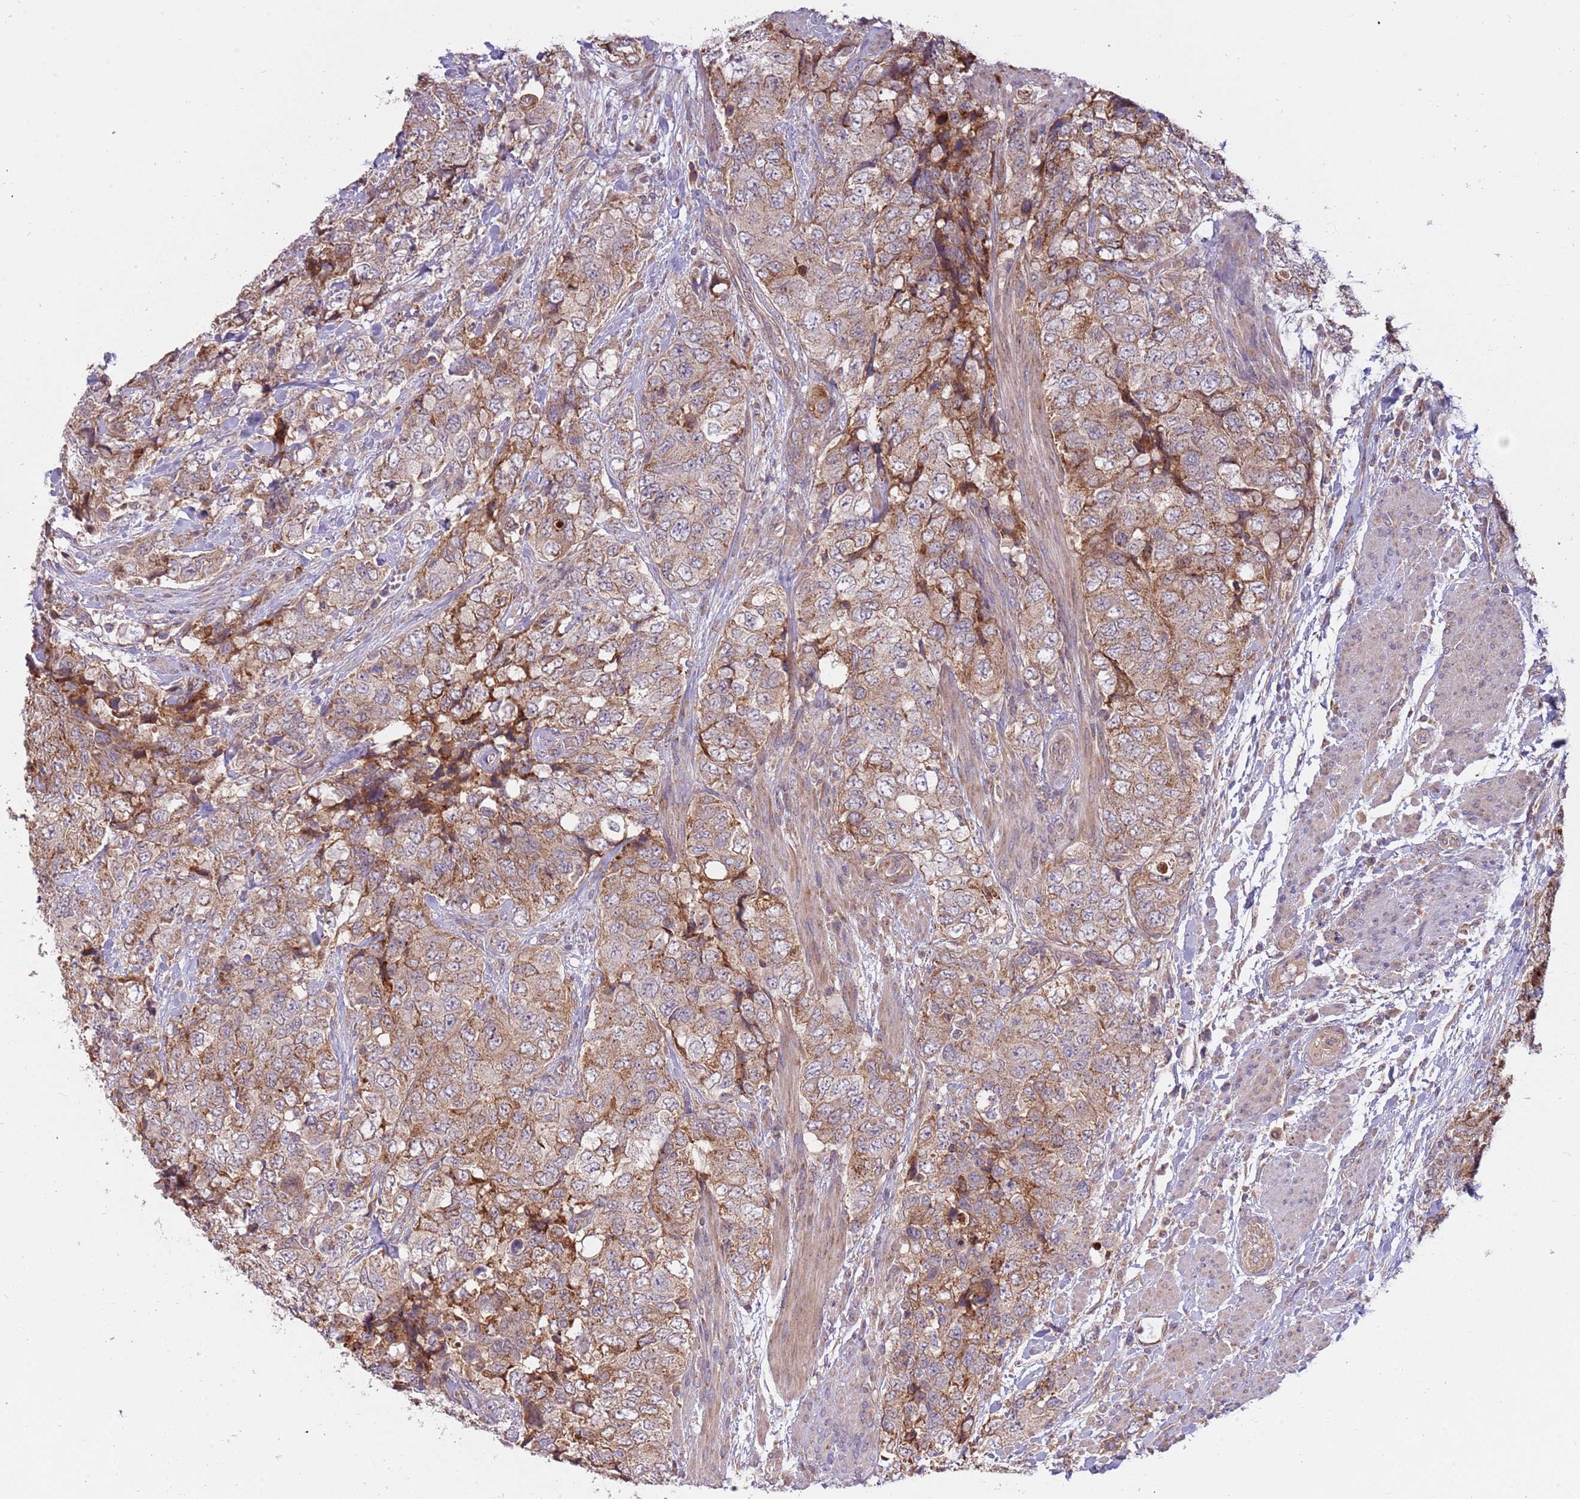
{"staining": {"intensity": "weak", "quantity": ">75%", "location": "cytoplasmic/membranous"}, "tissue": "urothelial cancer", "cell_type": "Tumor cells", "image_type": "cancer", "snomed": [{"axis": "morphology", "description": "Urothelial carcinoma, High grade"}, {"axis": "topography", "description": "Urinary bladder"}], "caption": "The image exhibits immunohistochemical staining of urothelial cancer. There is weak cytoplasmic/membranous expression is seen in approximately >75% of tumor cells. (DAB = brown stain, brightfield microscopy at high magnification).", "gene": "RNF181", "patient": {"sex": "female", "age": 78}}